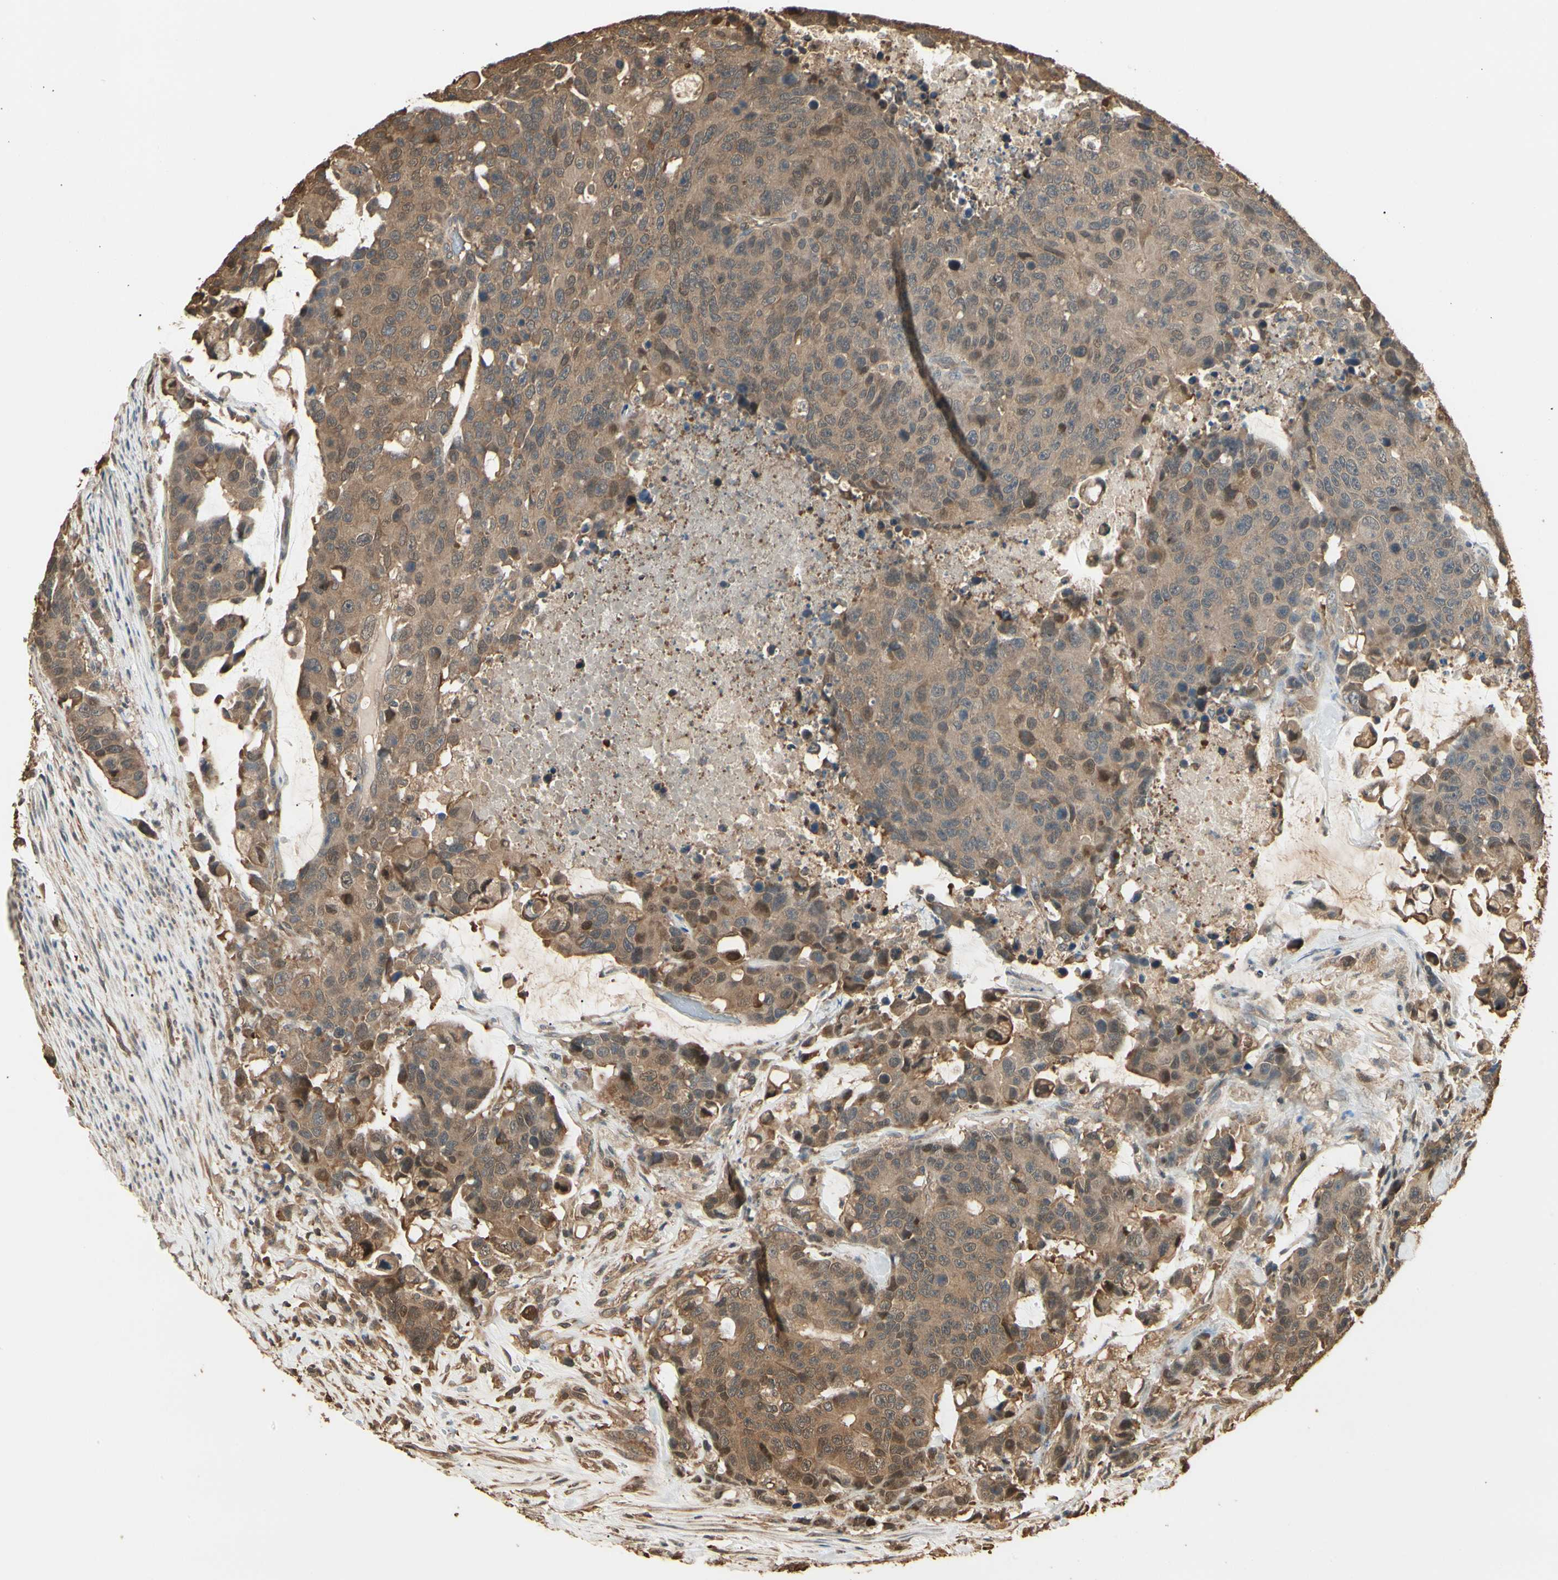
{"staining": {"intensity": "moderate", "quantity": ">75%", "location": "cytoplasmic/membranous"}, "tissue": "colorectal cancer", "cell_type": "Tumor cells", "image_type": "cancer", "snomed": [{"axis": "morphology", "description": "Adenocarcinoma, NOS"}, {"axis": "topography", "description": "Colon"}], "caption": "An image of colorectal adenocarcinoma stained for a protein displays moderate cytoplasmic/membranous brown staining in tumor cells.", "gene": "YWHAE", "patient": {"sex": "female", "age": 86}}